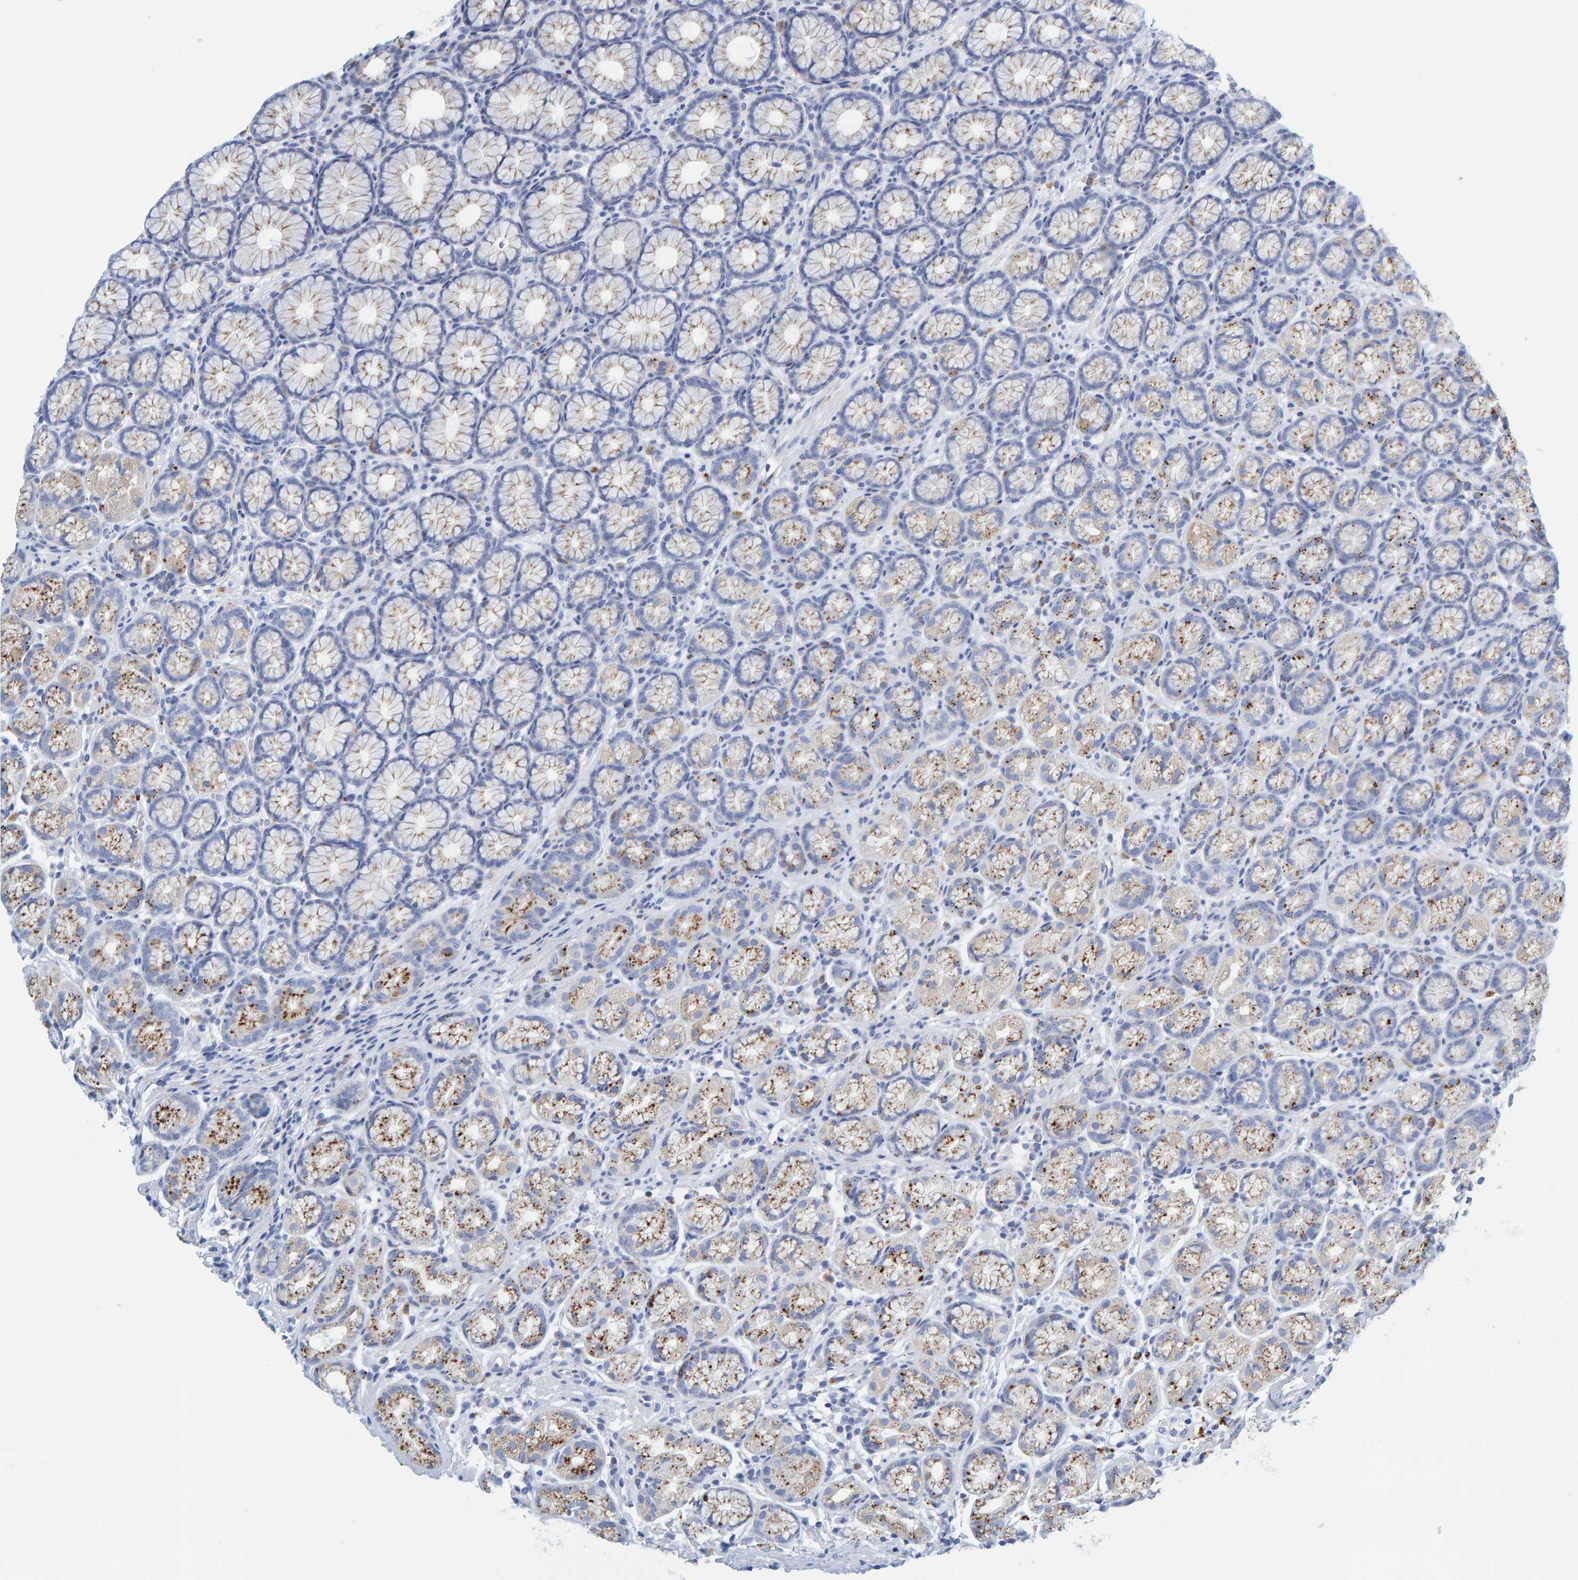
{"staining": {"intensity": "moderate", "quantity": "25%-75%", "location": "cytoplasmic/membranous"}, "tissue": "stomach", "cell_type": "Glandular cells", "image_type": "normal", "snomed": [{"axis": "morphology", "description": "Normal tissue, NOS"}, {"axis": "topography", "description": "Stomach"}], "caption": "Glandular cells display medium levels of moderate cytoplasmic/membranous expression in approximately 25%-75% of cells in benign stomach. (Brightfield microscopy of DAB IHC at high magnification).", "gene": "BIN3", "patient": {"sex": "male", "age": 42}}